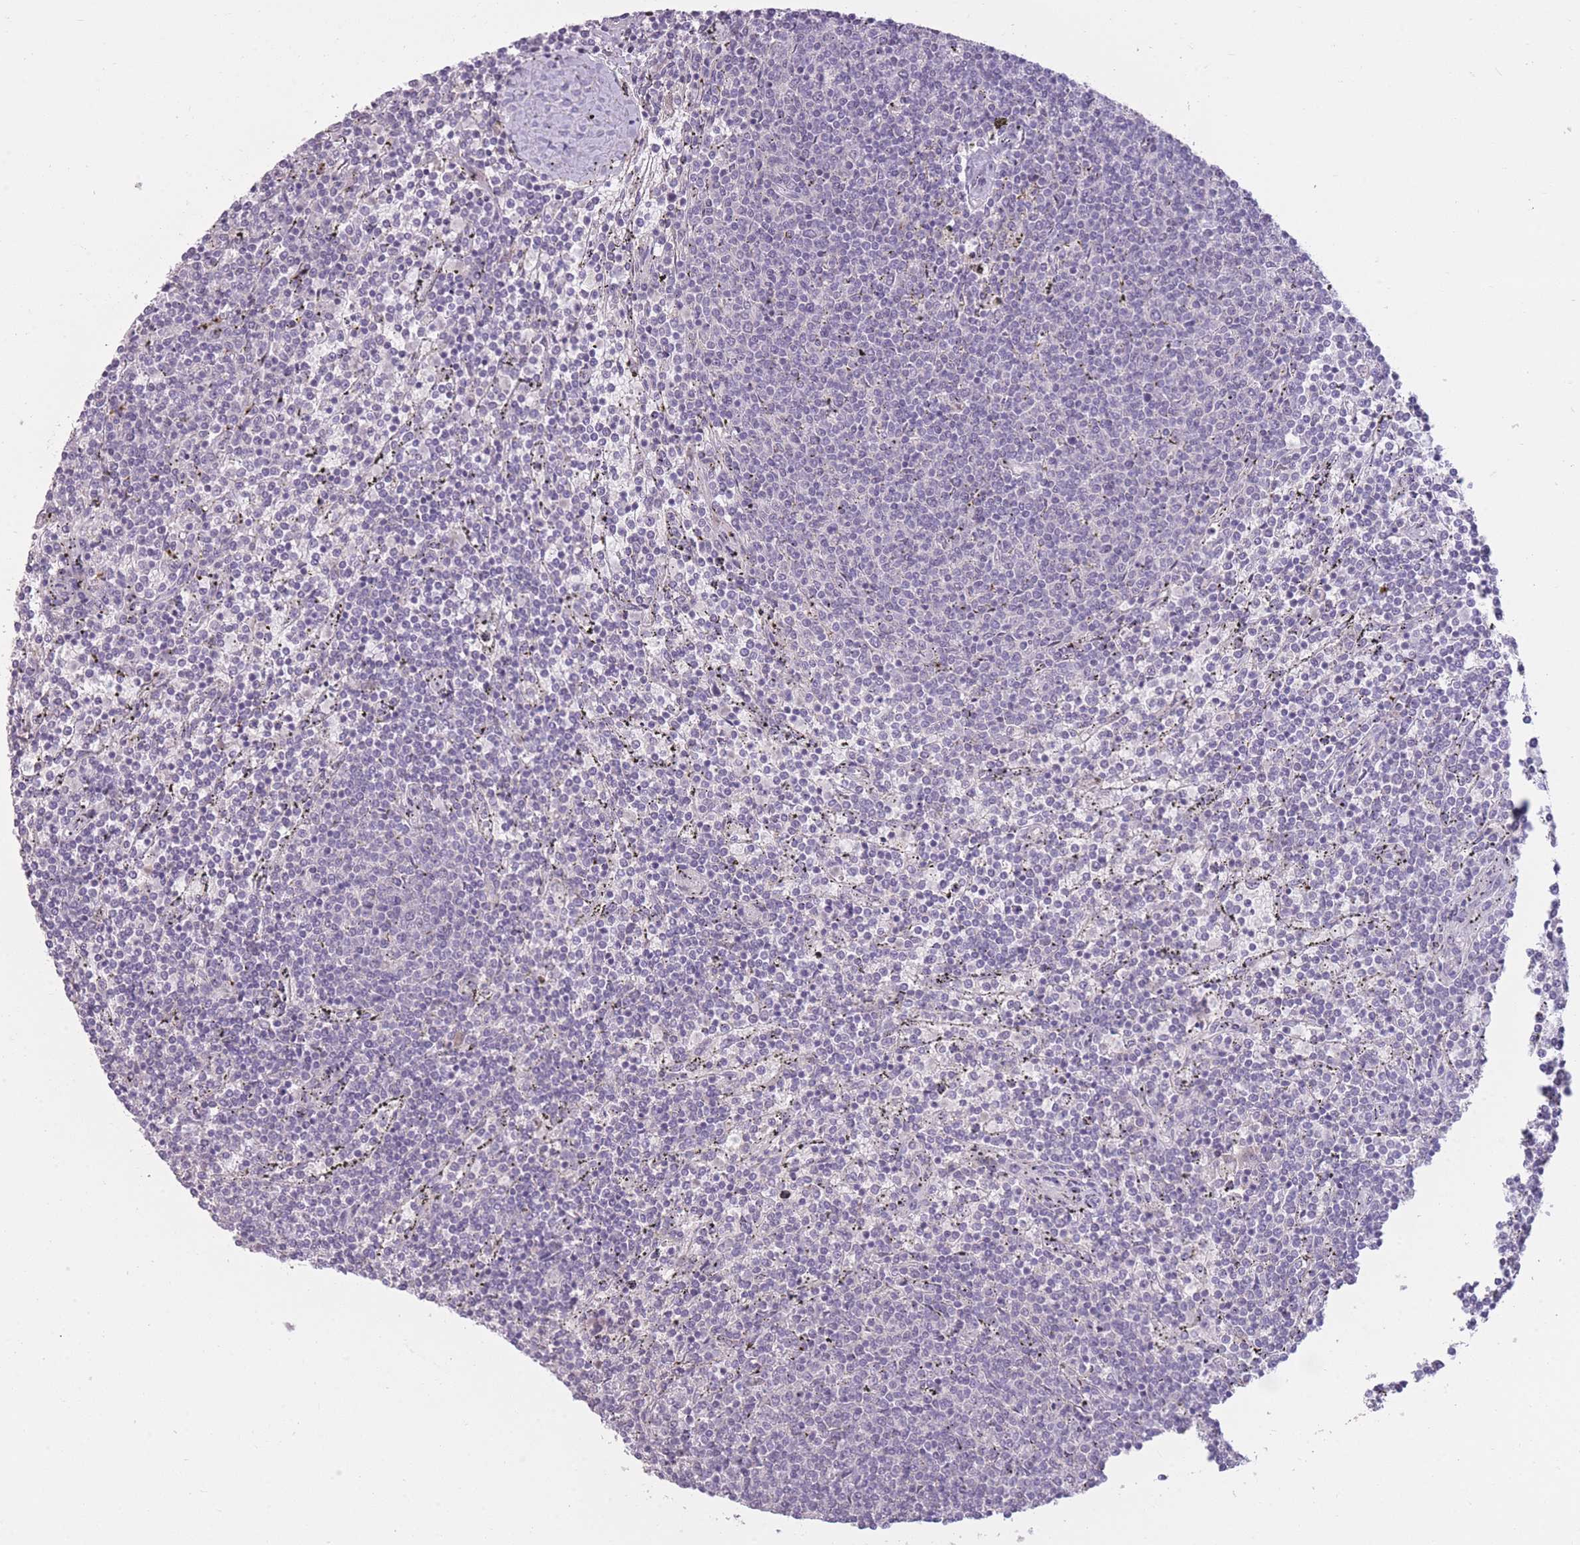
{"staining": {"intensity": "negative", "quantity": "none", "location": "none"}, "tissue": "lymphoma", "cell_type": "Tumor cells", "image_type": "cancer", "snomed": [{"axis": "morphology", "description": "Malignant lymphoma, non-Hodgkin's type, Low grade"}, {"axis": "topography", "description": "Spleen"}], "caption": "Immunohistochemistry (IHC) histopathology image of neoplastic tissue: human lymphoma stained with DAB (3,3'-diaminobenzidine) shows no significant protein staining in tumor cells.", "gene": "ZBTB24", "patient": {"sex": "female", "age": 50}}